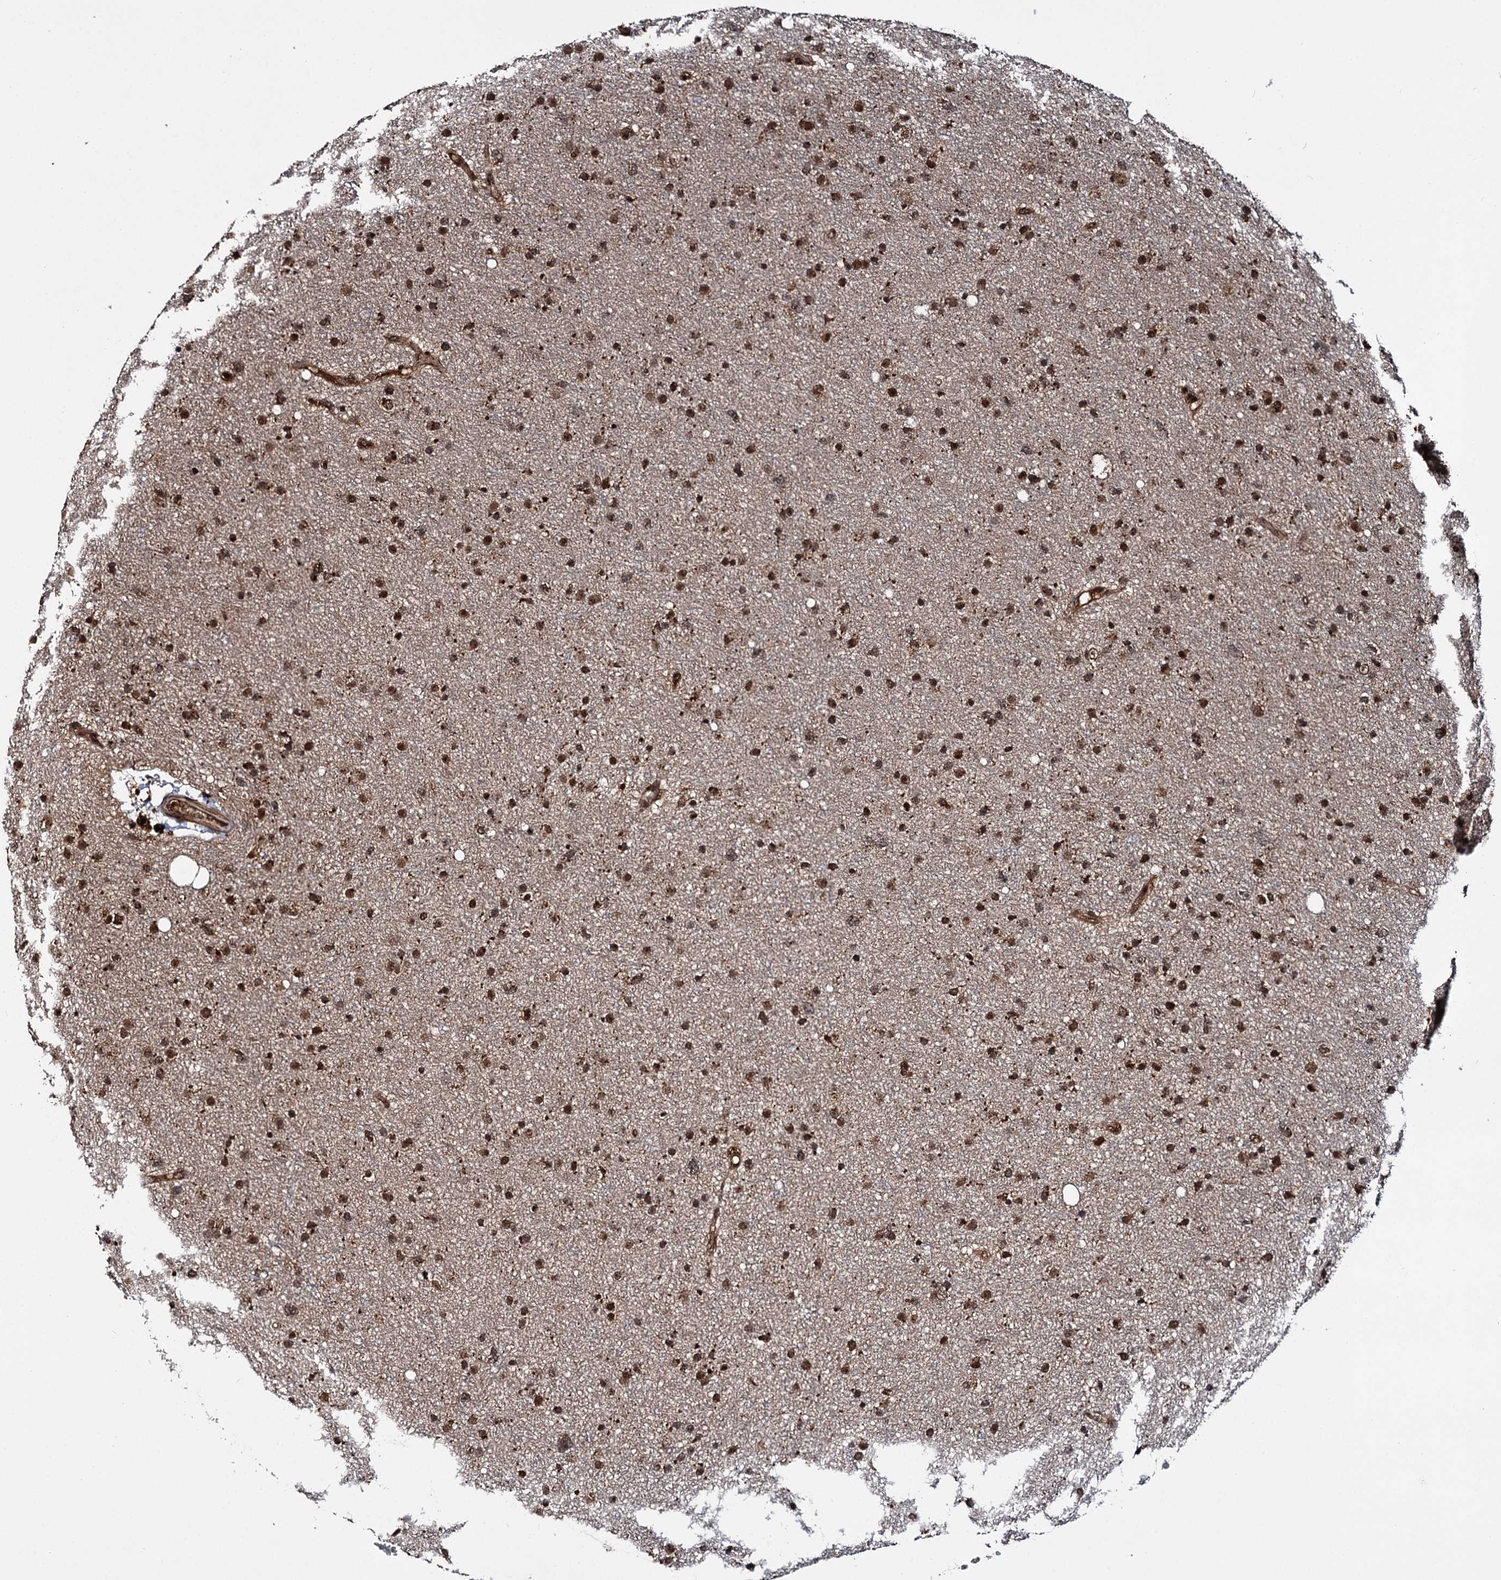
{"staining": {"intensity": "moderate", "quantity": ">75%", "location": "nuclear"}, "tissue": "glioma", "cell_type": "Tumor cells", "image_type": "cancer", "snomed": [{"axis": "morphology", "description": "Glioma, malignant, Low grade"}, {"axis": "topography", "description": "Cerebral cortex"}], "caption": "DAB immunohistochemical staining of malignant low-grade glioma exhibits moderate nuclear protein staining in approximately >75% of tumor cells.", "gene": "CEP192", "patient": {"sex": "female", "age": 39}}